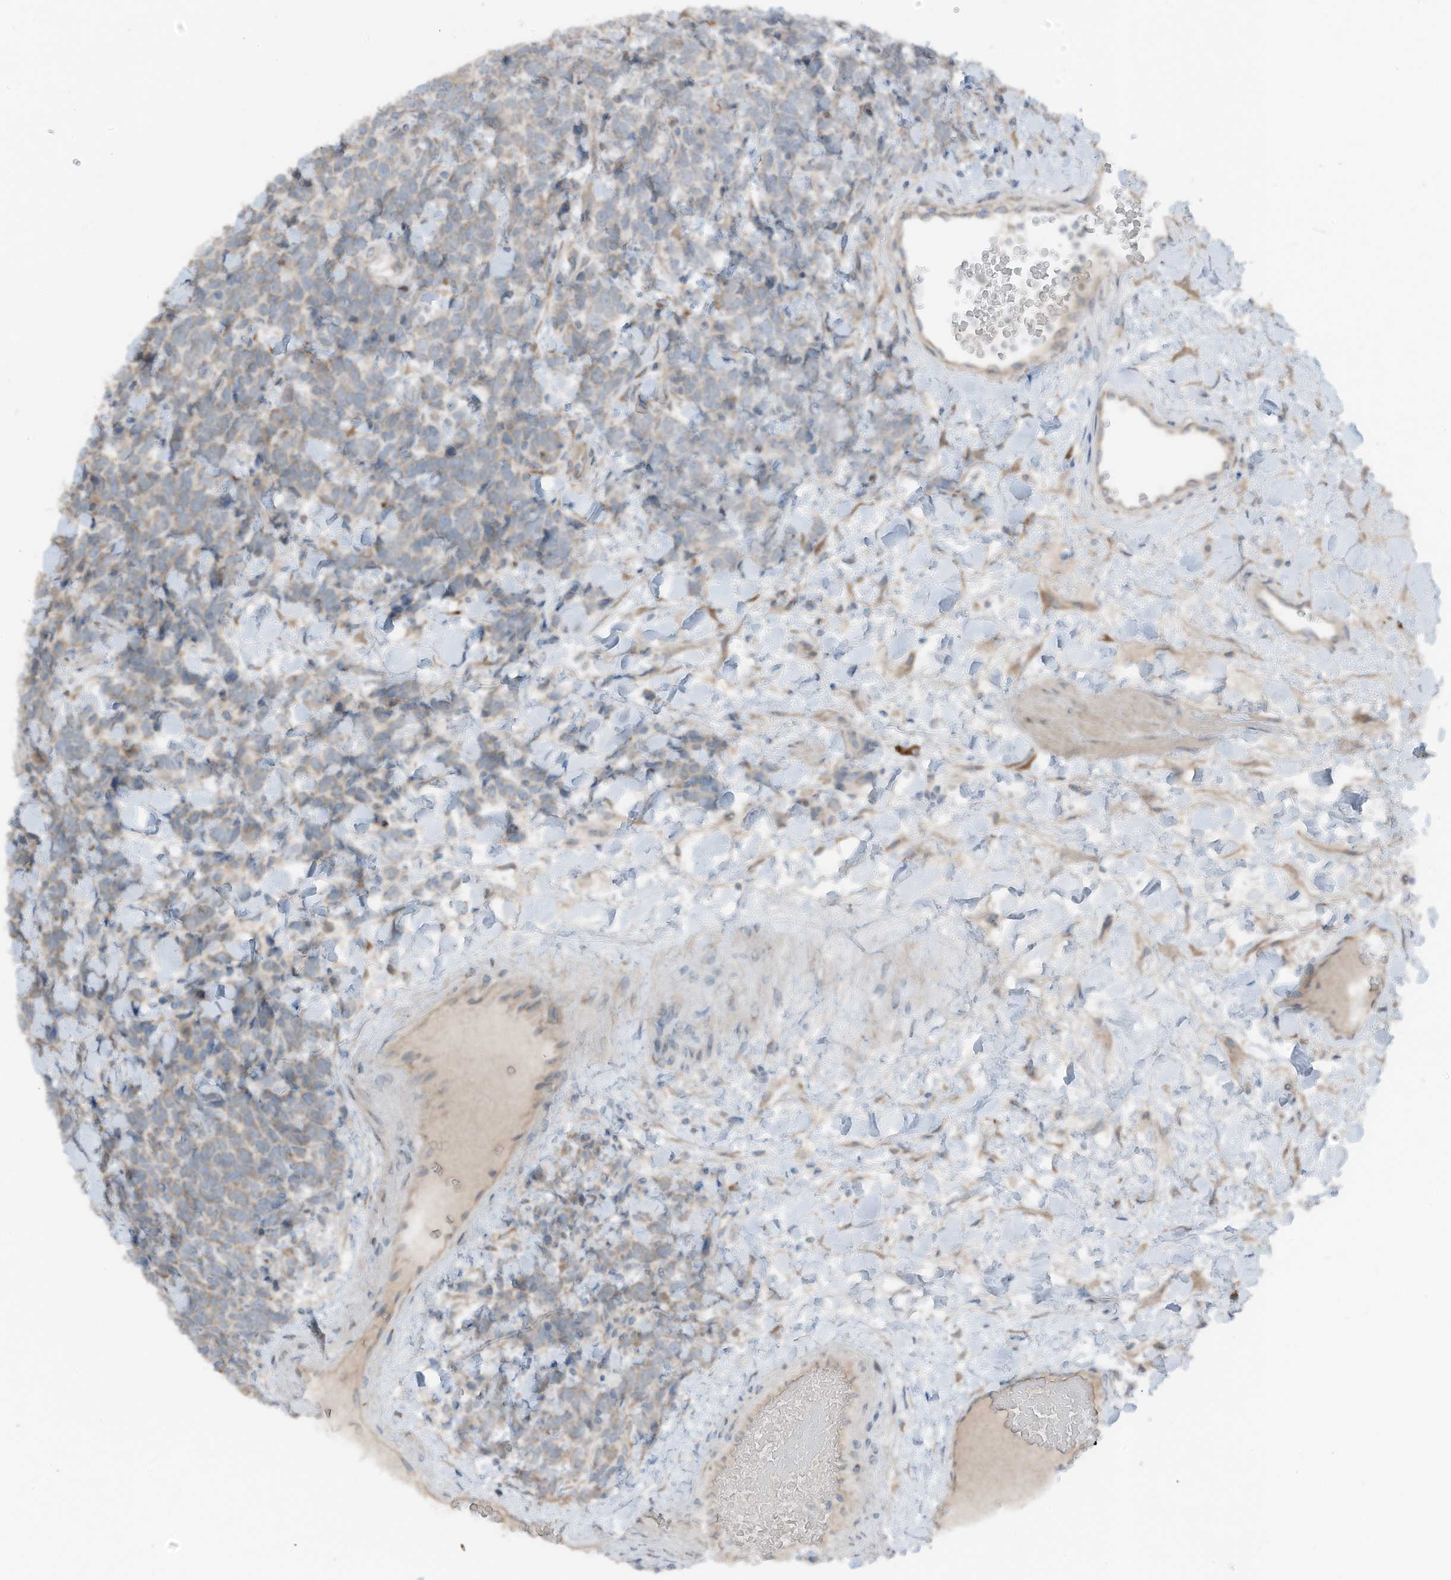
{"staining": {"intensity": "weak", "quantity": "25%-75%", "location": "cytoplasmic/membranous"}, "tissue": "urothelial cancer", "cell_type": "Tumor cells", "image_type": "cancer", "snomed": [{"axis": "morphology", "description": "Urothelial carcinoma, High grade"}, {"axis": "topography", "description": "Urinary bladder"}], "caption": "A micrograph of human high-grade urothelial carcinoma stained for a protein reveals weak cytoplasmic/membranous brown staining in tumor cells. (IHC, brightfield microscopy, high magnification).", "gene": "ARHGEF33", "patient": {"sex": "female", "age": 82}}